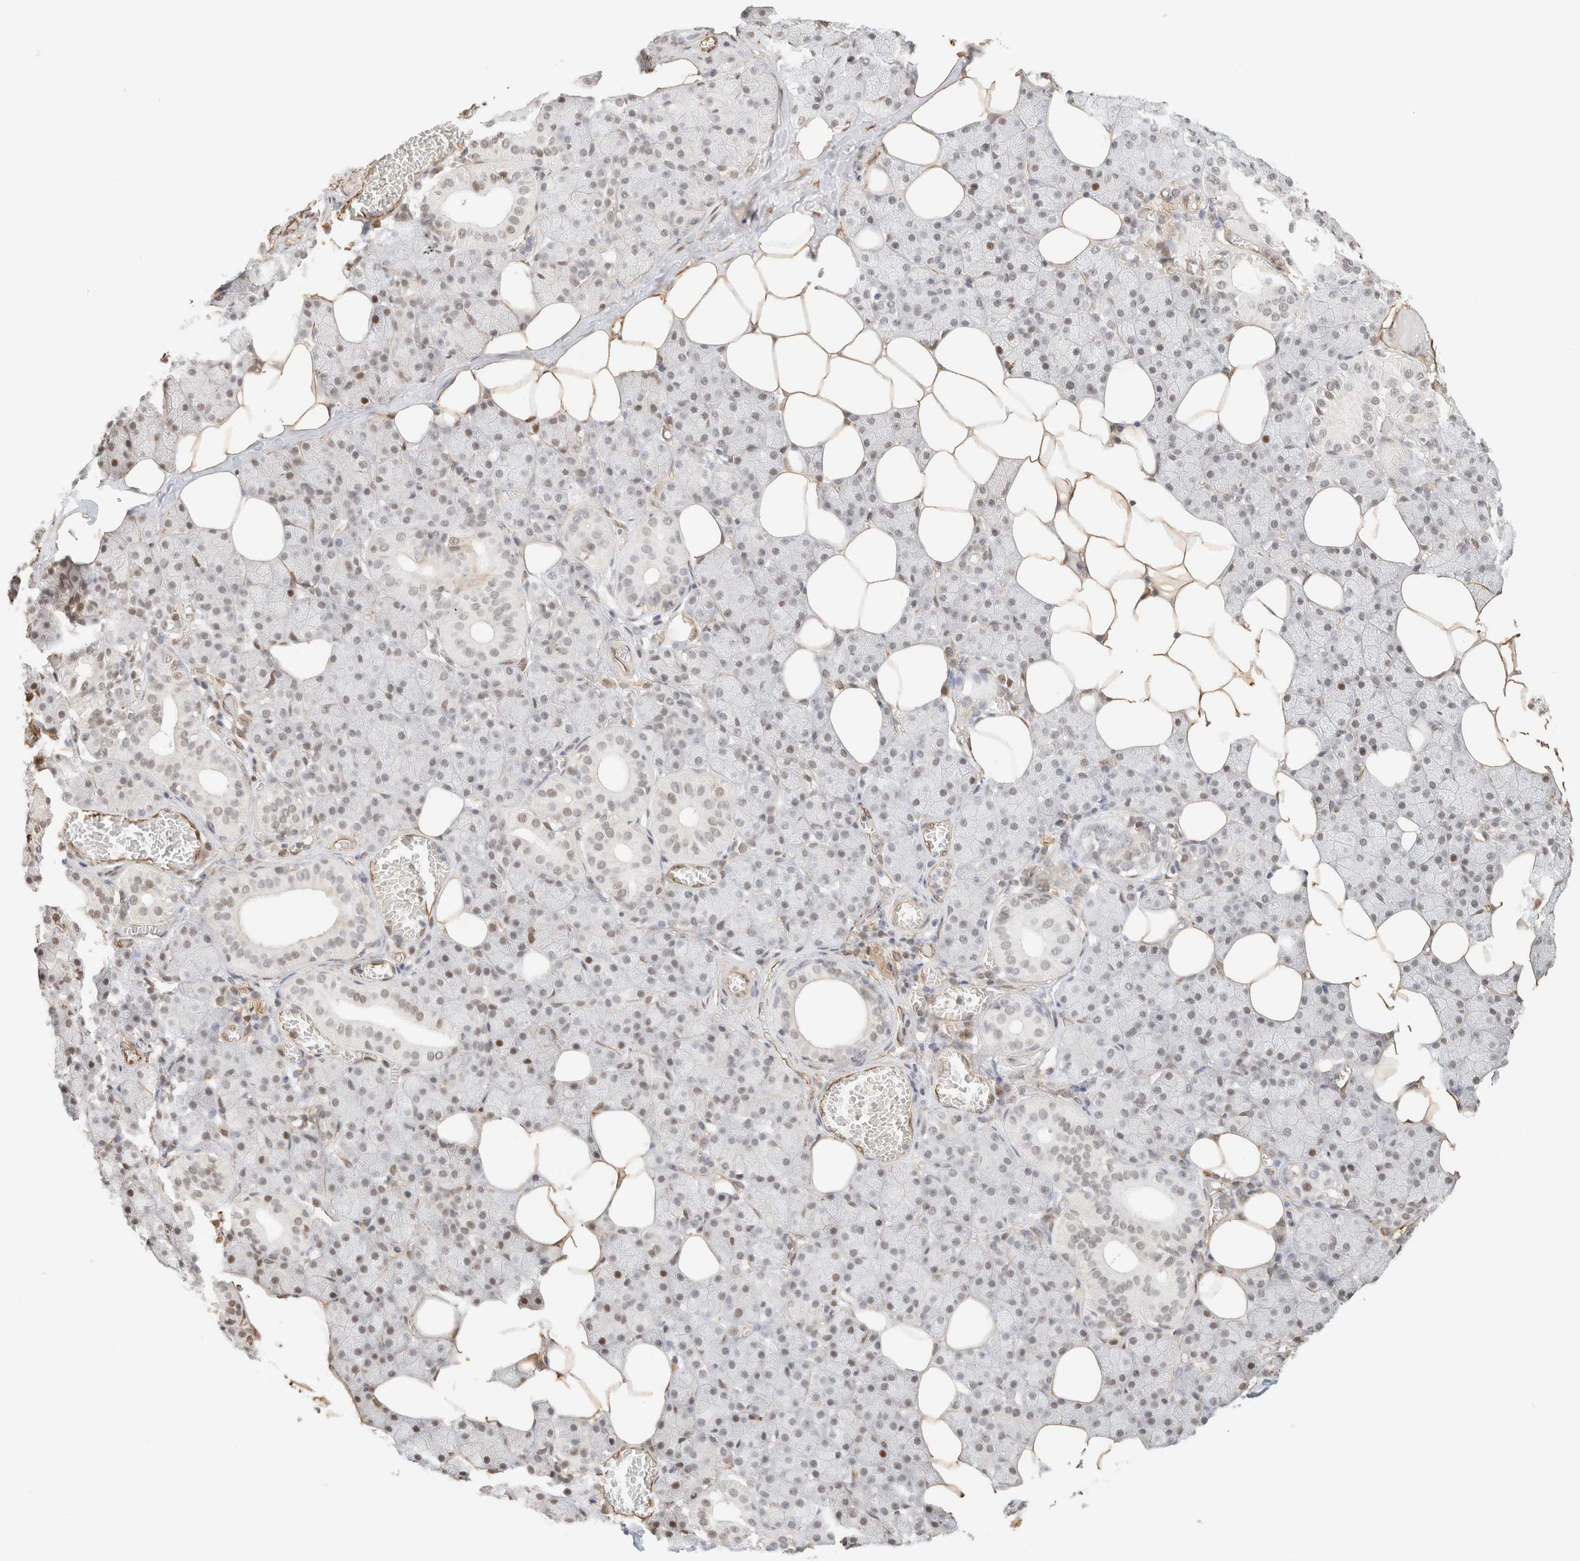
{"staining": {"intensity": "strong", "quantity": "<25%", "location": "nuclear"}, "tissue": "salivary gland", "cell_type": "Glandular cells", "image_type": "normal", "snomed": [{"axis": "morphology", "description": "Normal tissue, NOS"}, {"axis": "topography", "description": "Salivary gland"}], "caption": "The immunohistochemical stain highlights strong nuclear expression in glandular cells of unremarkable salivary gland. (DAB IHC, brown staining for protein, blue staining for nuclei).", "gene": "ARID5A", "patient": {"sex": "female", "age": 33}}